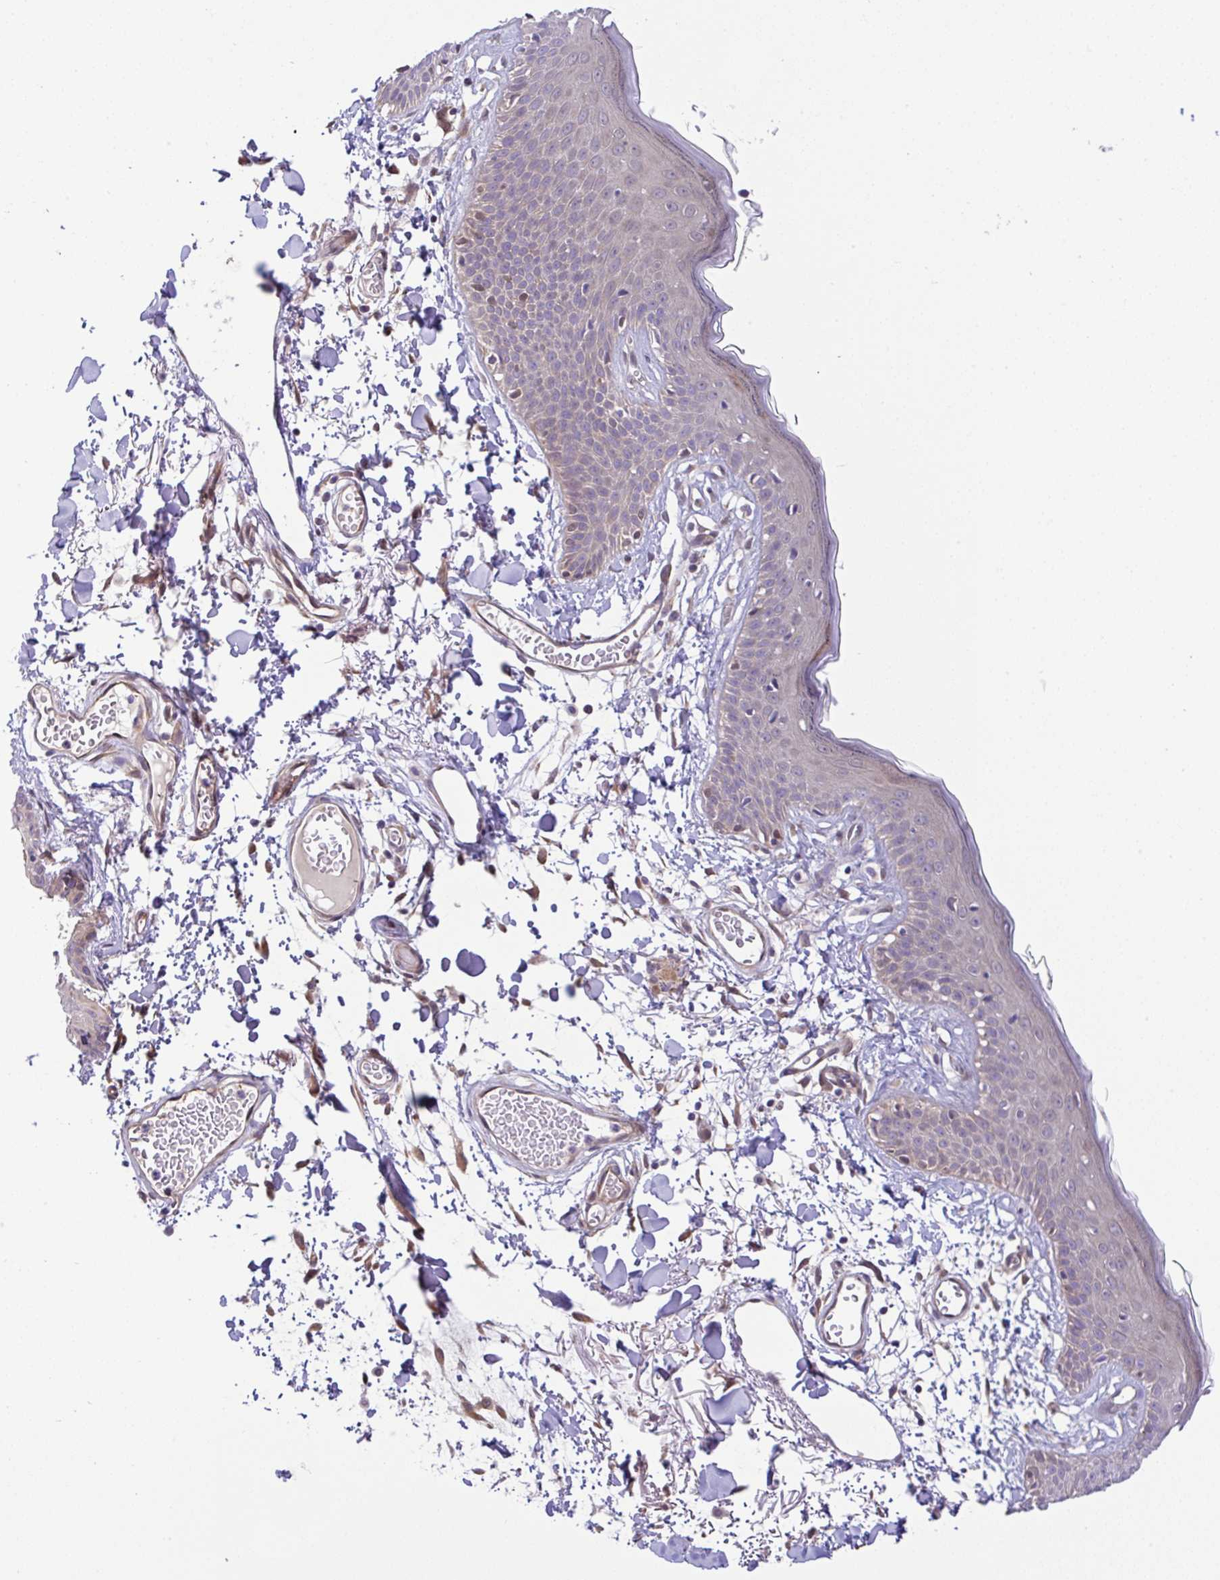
{"staining": {"intensity": "negative", "quantity": "none", "location": "none"}, "tissue": "skin", "cell_type": "Fibroblasts", "image_type": "normal", "snomed": [{"axis": "morphology", "description": "Normal tissue, NOS"}, {"axis": "topography", "description": "Skin"}], "caption": "Immunohistochemical staining of benign skin shows no significant expression in fibroblasts.", "gene": "UBE4A", "patient": {"sex": "male", "age": 79}}